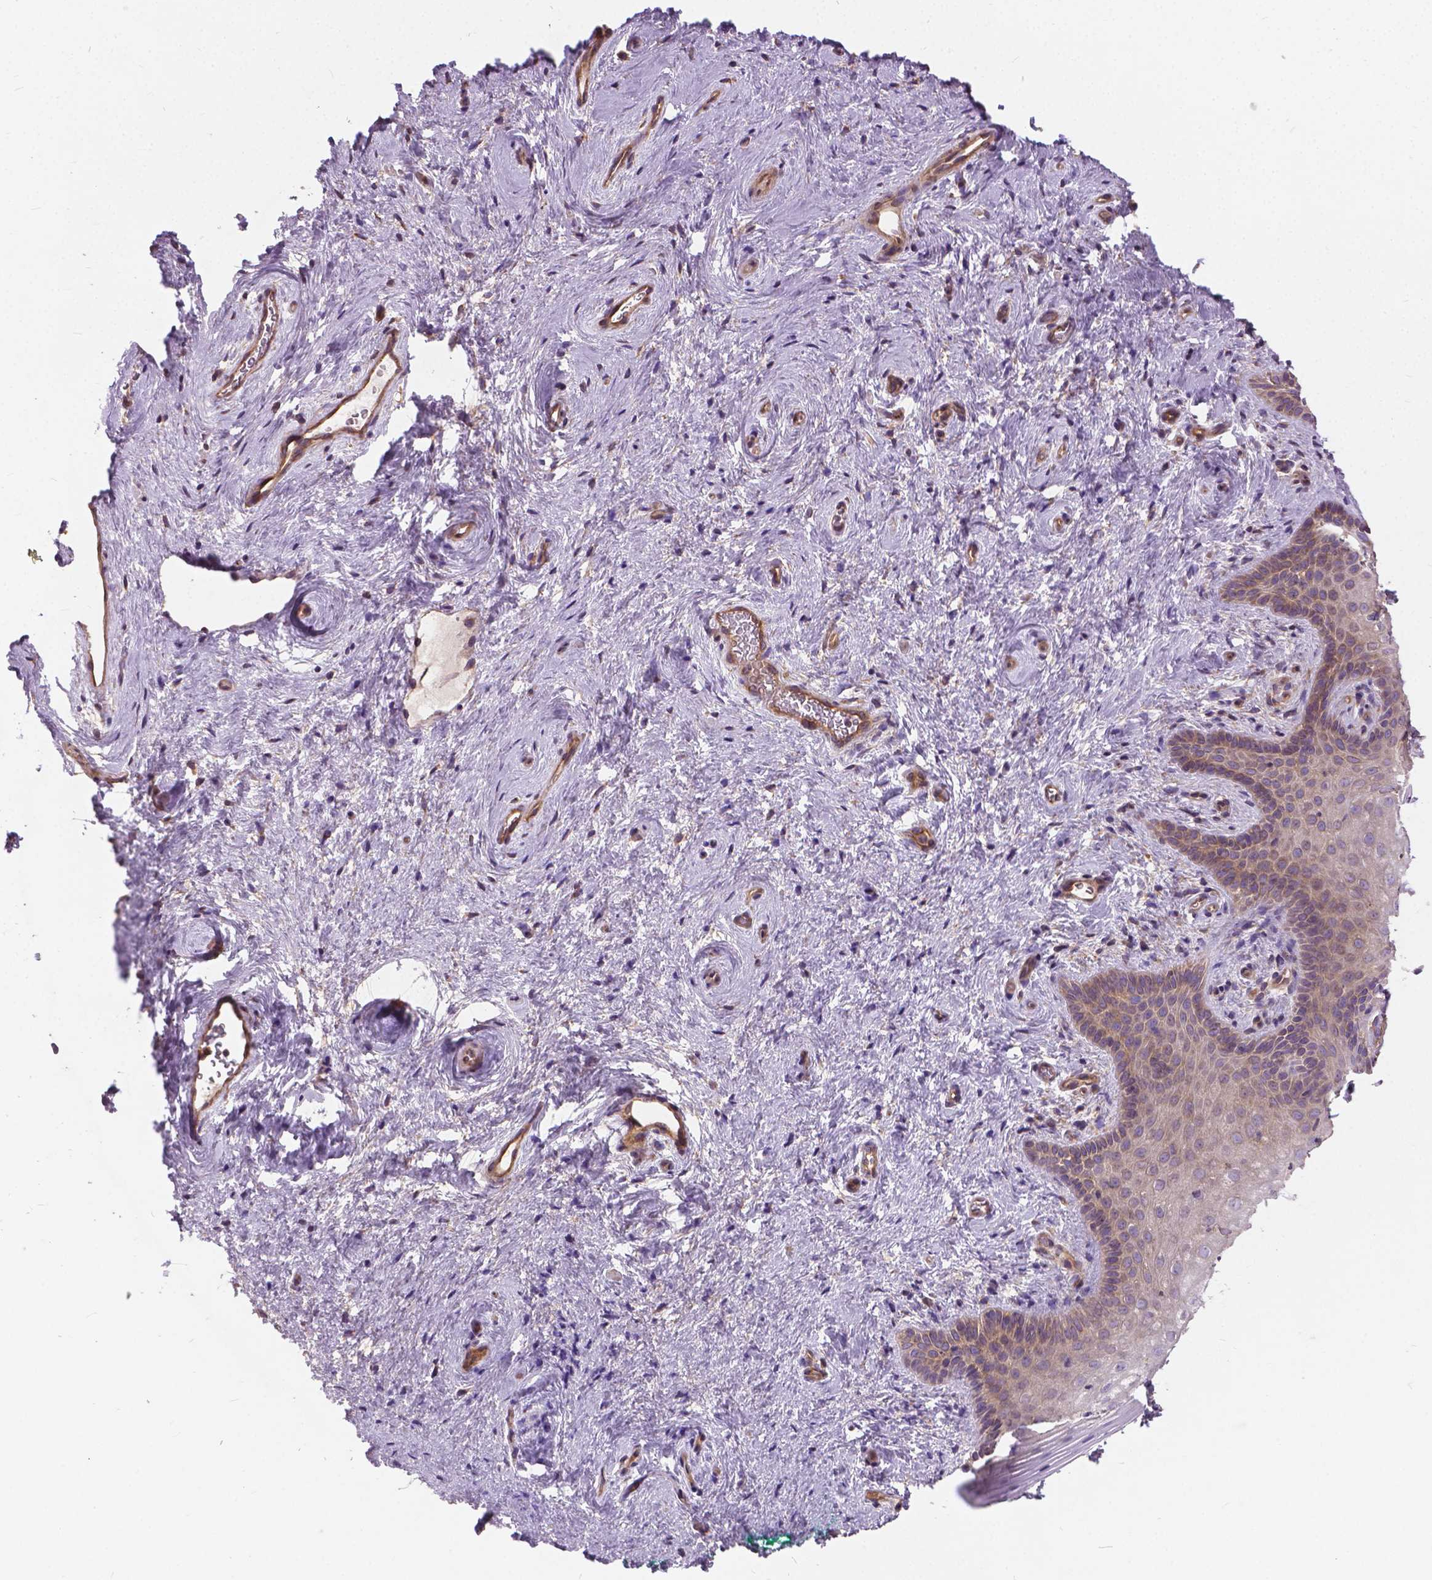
{"staining": {"intensity": "weak", "quantity": "25%-75%", "location": "cytoplasmic/membranous"}, "tissue": "vagina", "cell_type": "Squamous epithelial cells", "image_type": "normal", "snomed": [{"axis": "morphology", "description": "Normal tissue, NOS"}, {"axis": "topography", "description": "Vagina"}], "caption": "IHC (DAB (3,3'-diaminobenzidine)) staining of unremarkable human vagina exhibits weak cytoplasmic/membranous protein positivity in approximately 25%-75% of squamous epithelial cells.", "gene": "MZT1", "patient": {"sex": "female", "age": 45}}